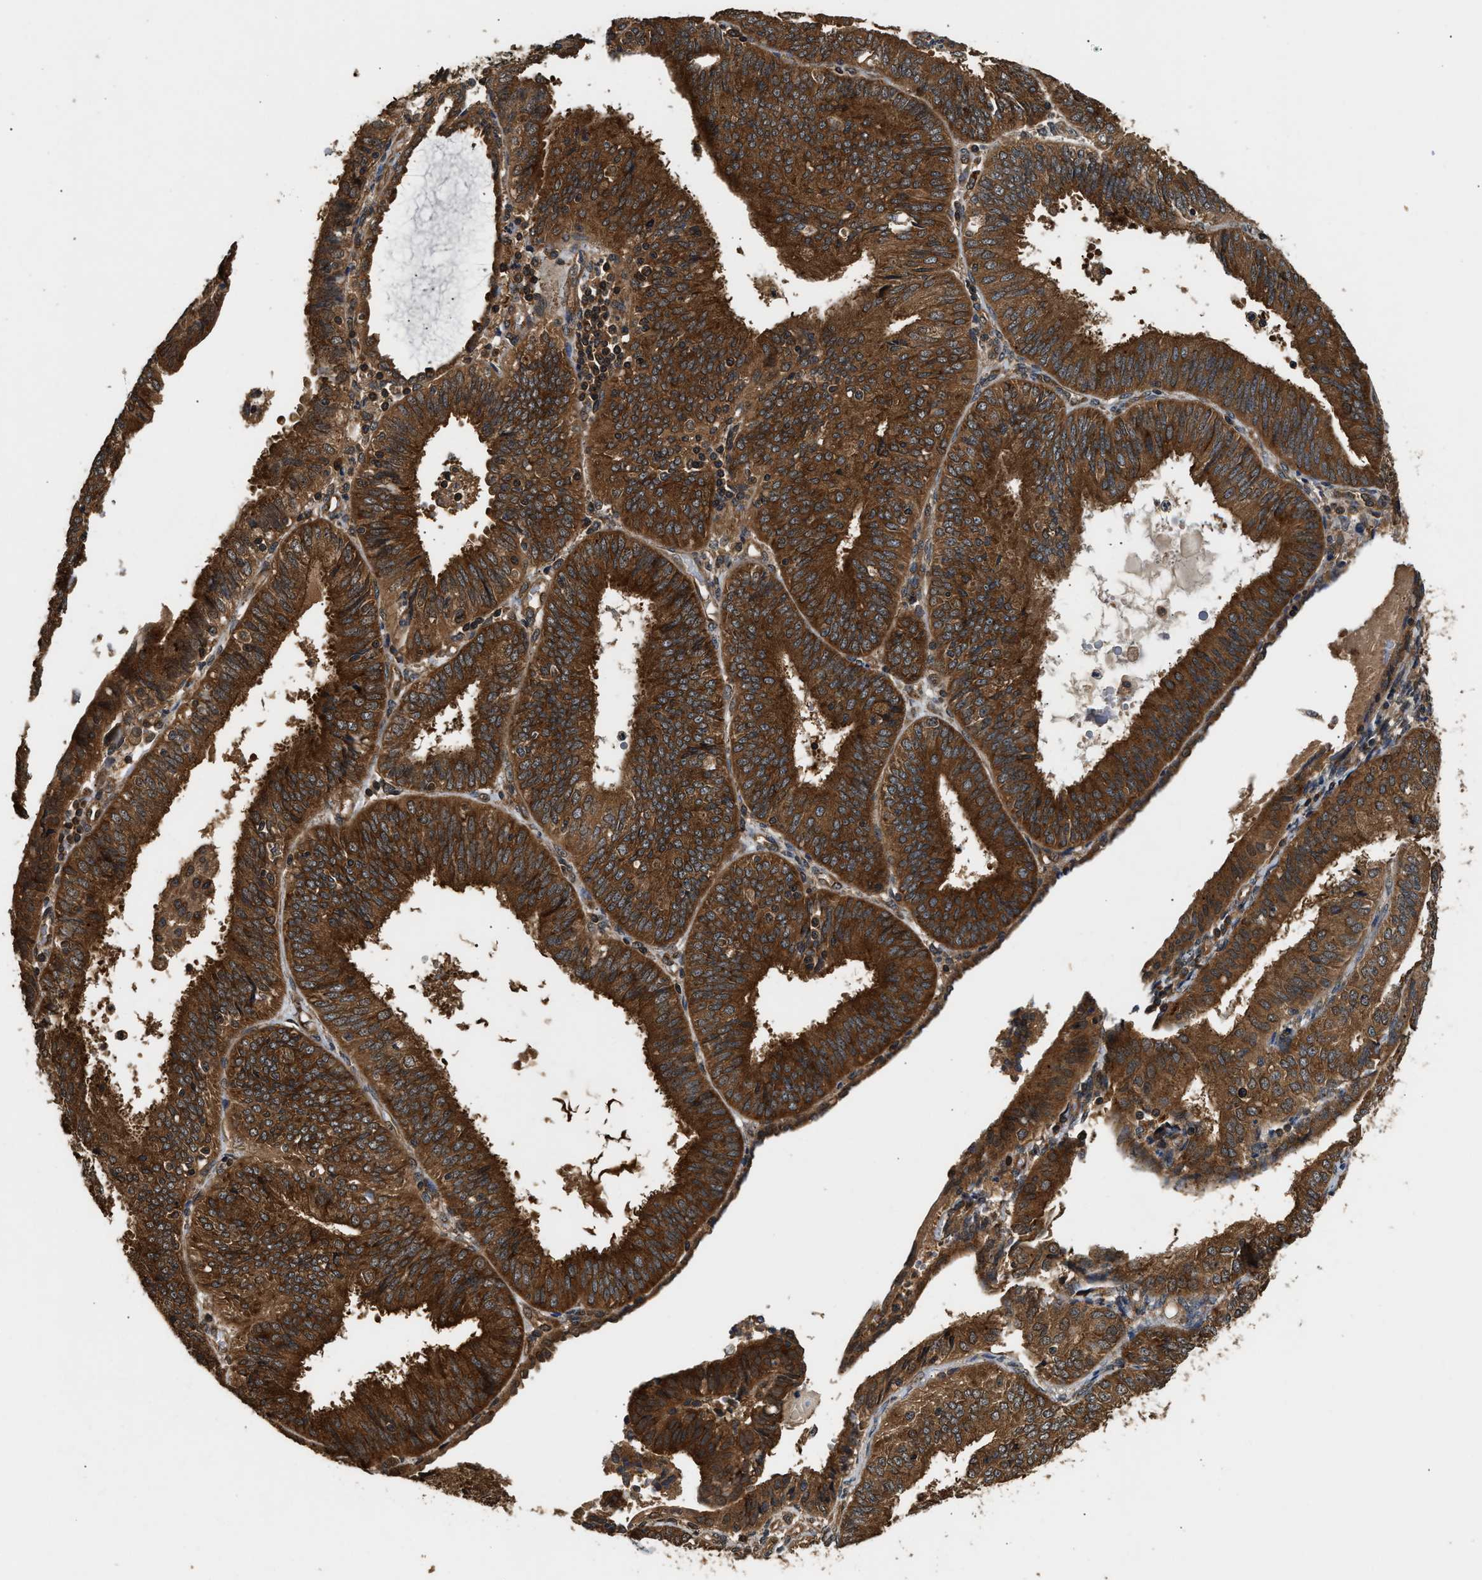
{"staining": {"intensity": "strong", "quantity": ">75%", "location": "cytoplasmic/membranous"}, "tissue": "endometrial cancer", "cell_type": "Tumor cells", "image_type": "cancer", "snomed": [{"axis": "morphology", "description": "Adenocarcinoma, NOS"}, {"axis": "topography", "description": "Endometrium"}], "caption": "This is an image of immunohistochemistry (IHC) staining of endometrial cancer (adenocarcinoma), which shows strong expression in the cytoplasmic/membranous of tumor cells.", "gene": "DNAJC2", "patient": {"sex": "female", "age": 58}}